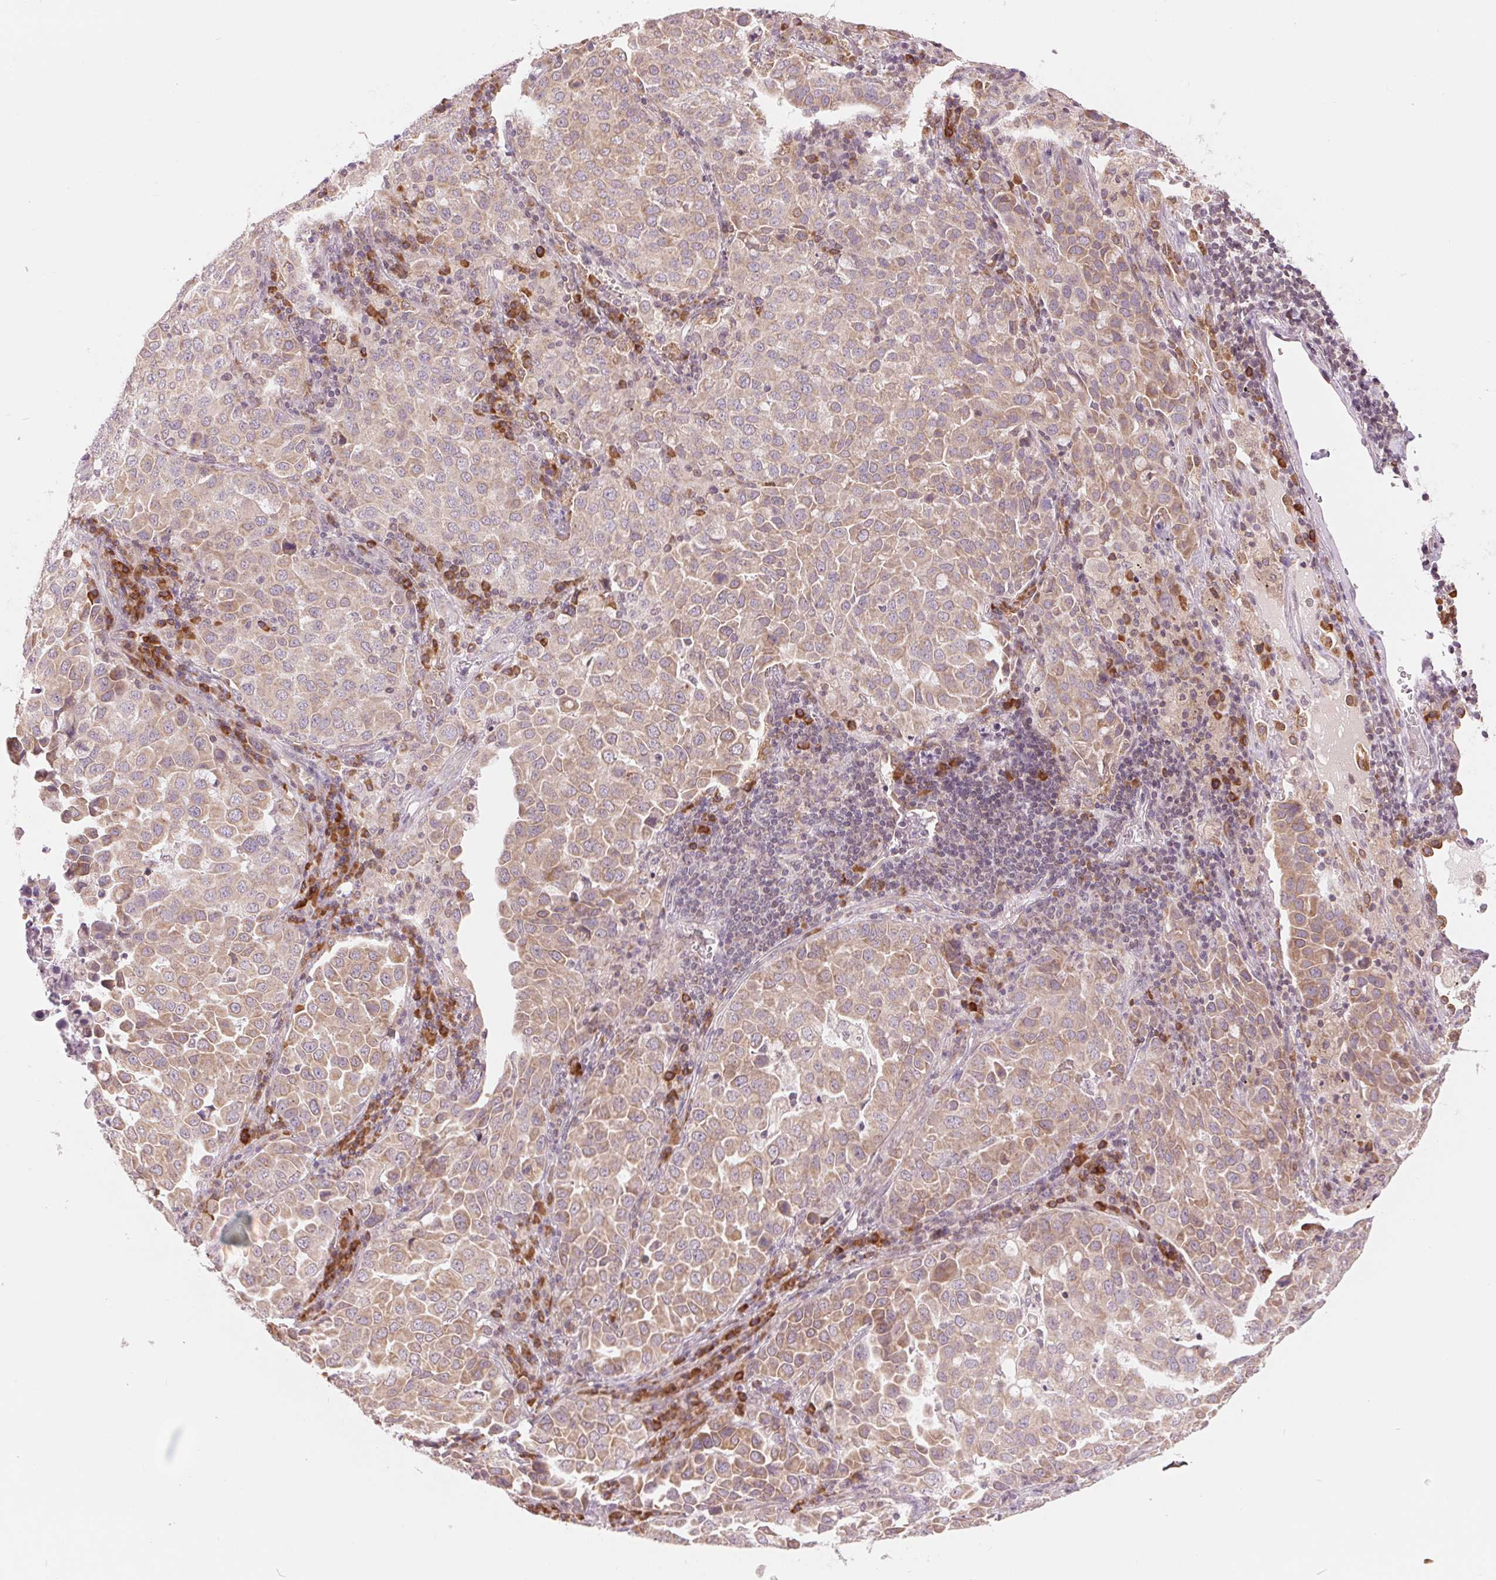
{"staining": {"intensity": "weak", "quantity": ">75%", "location": "cytoplasmic/membranous"}, "tissue": "lung cancer", "cell_type": "Tumor cells", "image_type": "cancer", "snomed": [{"axis": "morphology", "description": "Adenocarcinoma, NOS"}, {"axis": "morphology", "description": "Adenocarcinoma, metastatic, NOS"}, {"axis": "topography", "description": "Lymph node"}, {"axis": "topography", "description": "Lung"}], "caption": "Tumor cells display low levels of weak cytoplasmic/membranous staining in about >75% of cells in lung cancer (adenocarcinoma).", "gene": "TECR", "patient": {"sex": "female", "age": 65}}